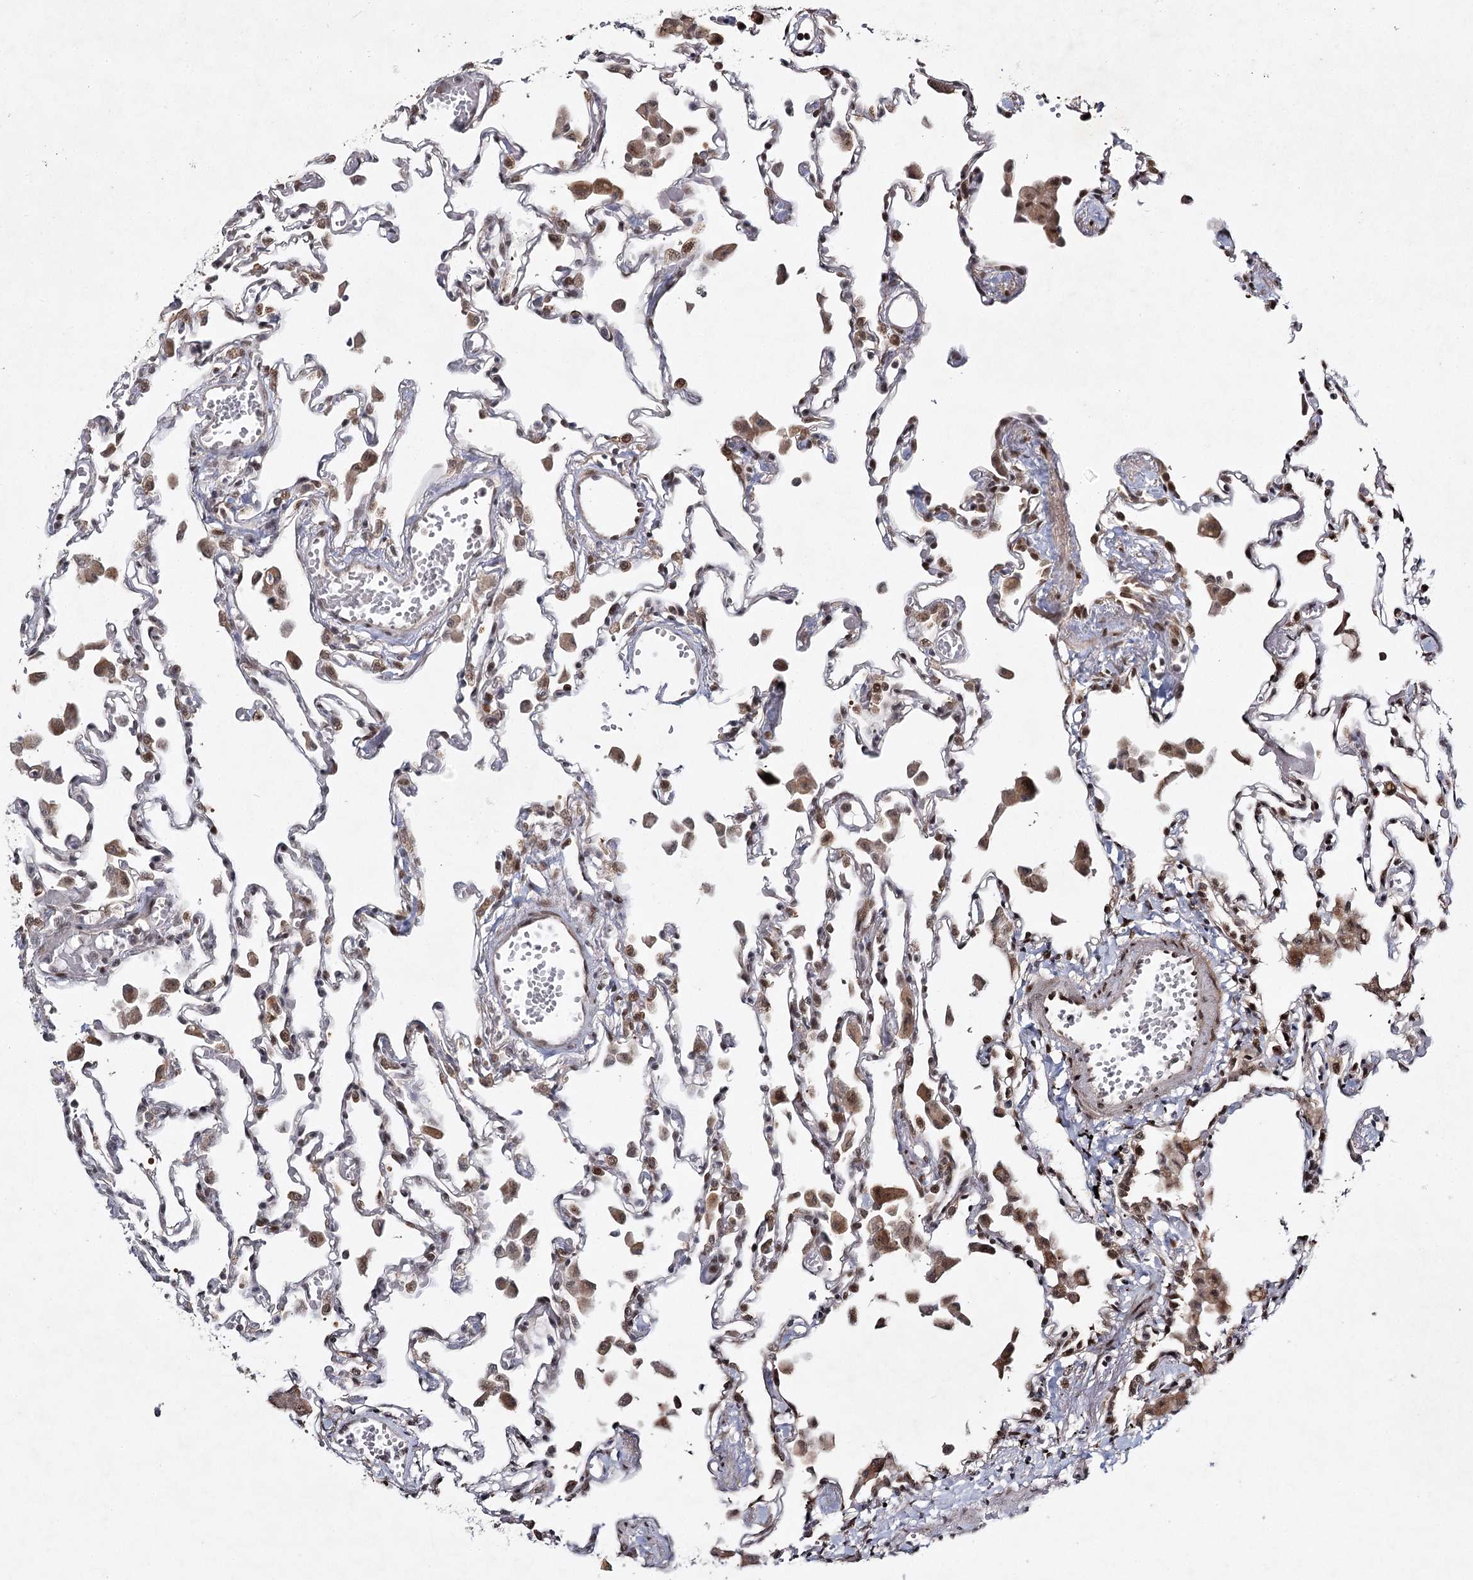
{"staining": {"intensity": "moderate", "quantity": "<25%", "location": "cytoplasmic/membranous"}, "tissue": "lung", "cell_type": "Alveolar cells", "image_type": "normal", "snomed": [{"axis": "morphology", "description": "Normal tissue, NOS"}, {"axis": "topography", "description": "Bronchus"}, {"axis": "topography", "description": "Lung"}], "caption": "Immunohistochemical staining of normal lung reveals low levels of moderate cytoplasmic/membranous staining in approximately <25% of alveolar cells.", "gene": "DCUN1D4", "patient": {"sex": "female", "age": 49}}